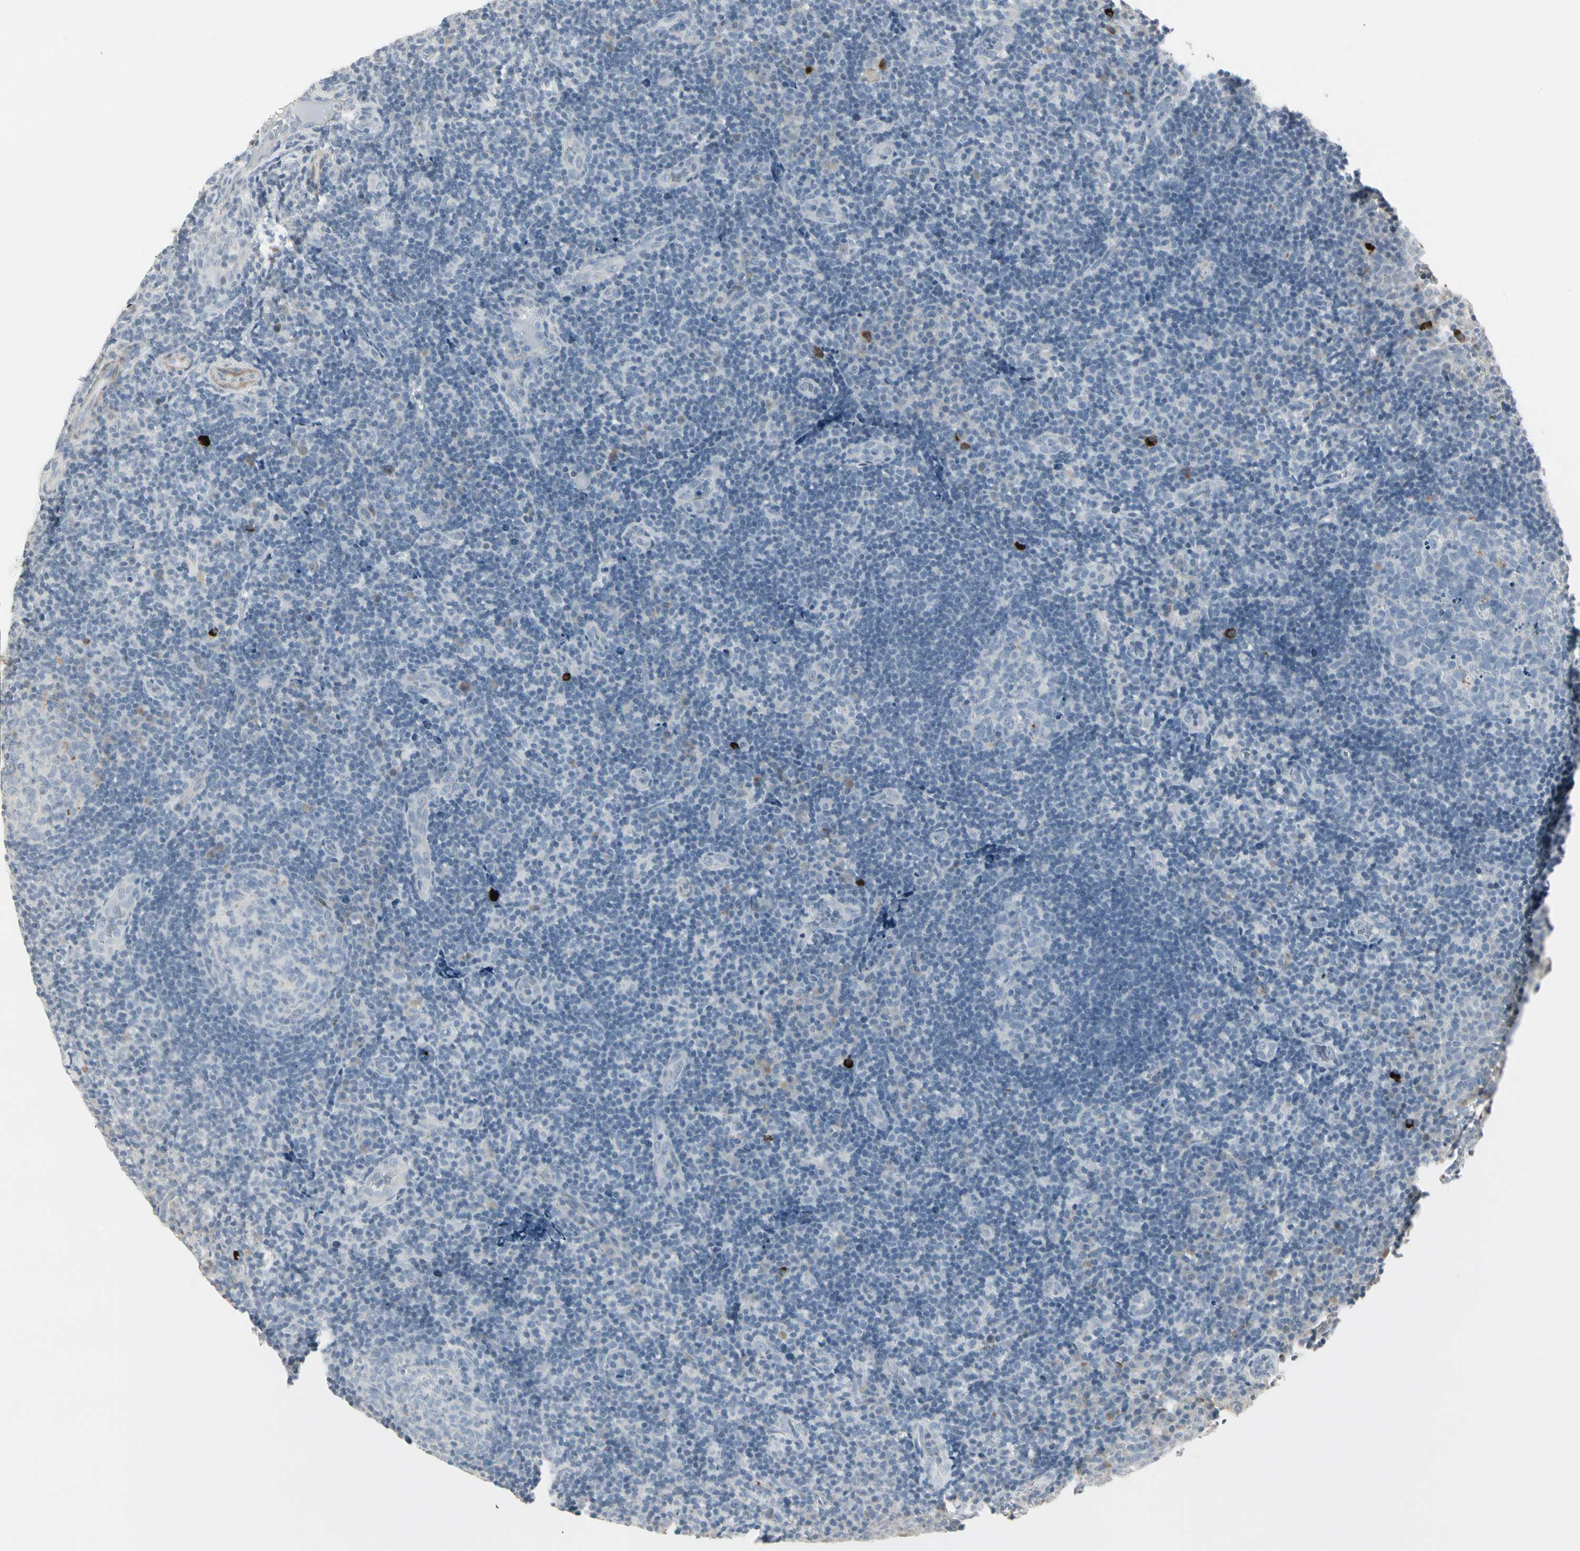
{"staining": {"intensity": "negative", "quantity": "none", "location": "none"}, "tissue": "tonsil", "cell_type": "Germinal center cells", "image_type": "normal", "snomed": [{"axis": "morphology", "description": "Normal tissue, NOS"}, {"axis": "topography", "description": "Tonsil"}], "caption": "This is an IHC micrograph of unremarkable tonsil. There is no positivity in germinal center cells.", "gene": "DMPK", "patient": {"sex": "female", "age": 40}}